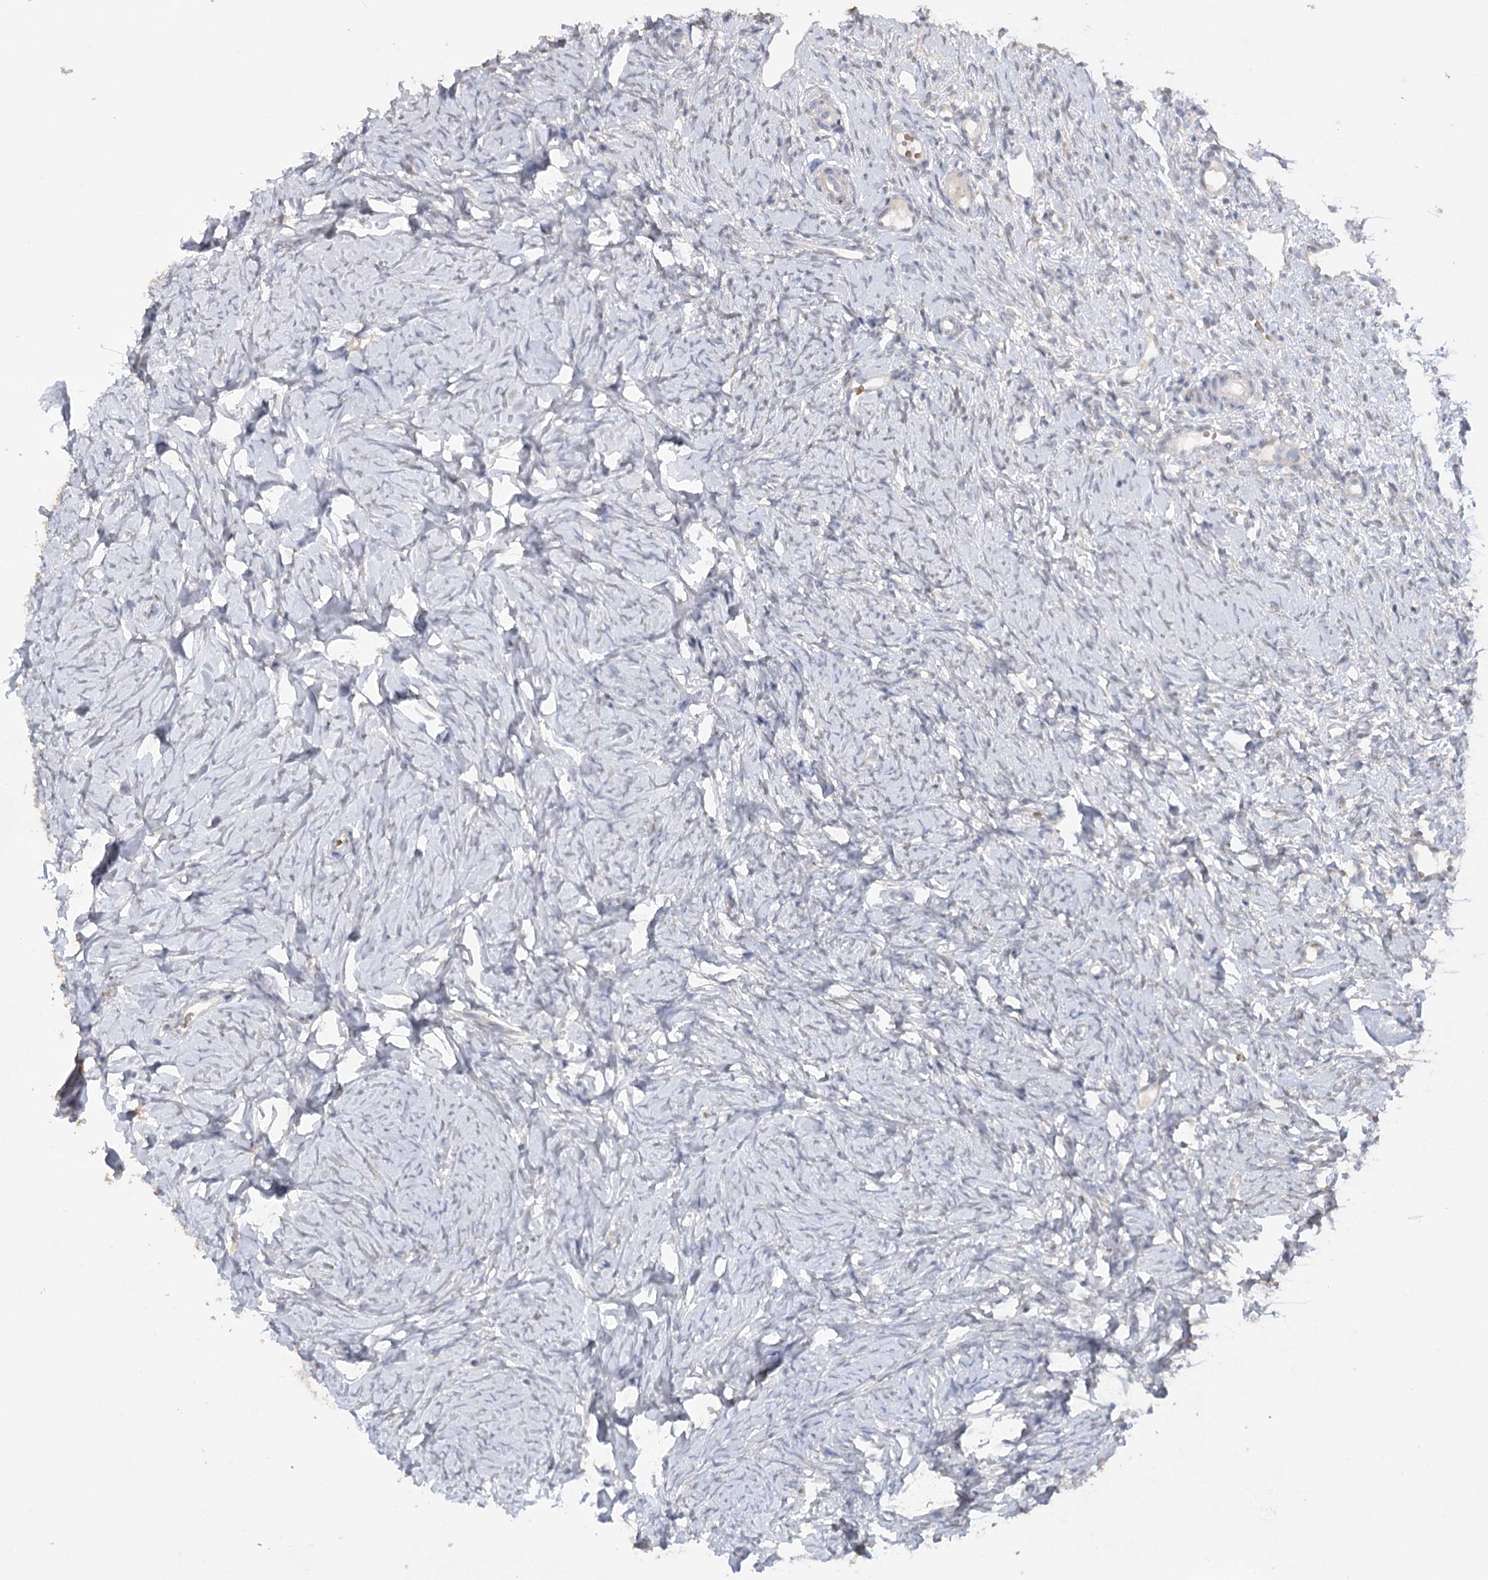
{"staining": {"intensity": "negative", "quantity": "none", "location": "none"}, "tissue": "ovary", "cell_type": "Ovarian stroma cells", "image_type": "normal", "snomed": [{"axis": "morphology", "description": "Normal tissue, NOS"}, {"axis": "topography", "description": "Ovary"}], "caption": "High power microscopy photomicrograph of an immunohistochemistry photomicrograph of benign ovary, revealing no significant expression in ovarian stroma cells.", "gene": "TRAF3IP1", "patient": {"sex": "female", "age": 51}}